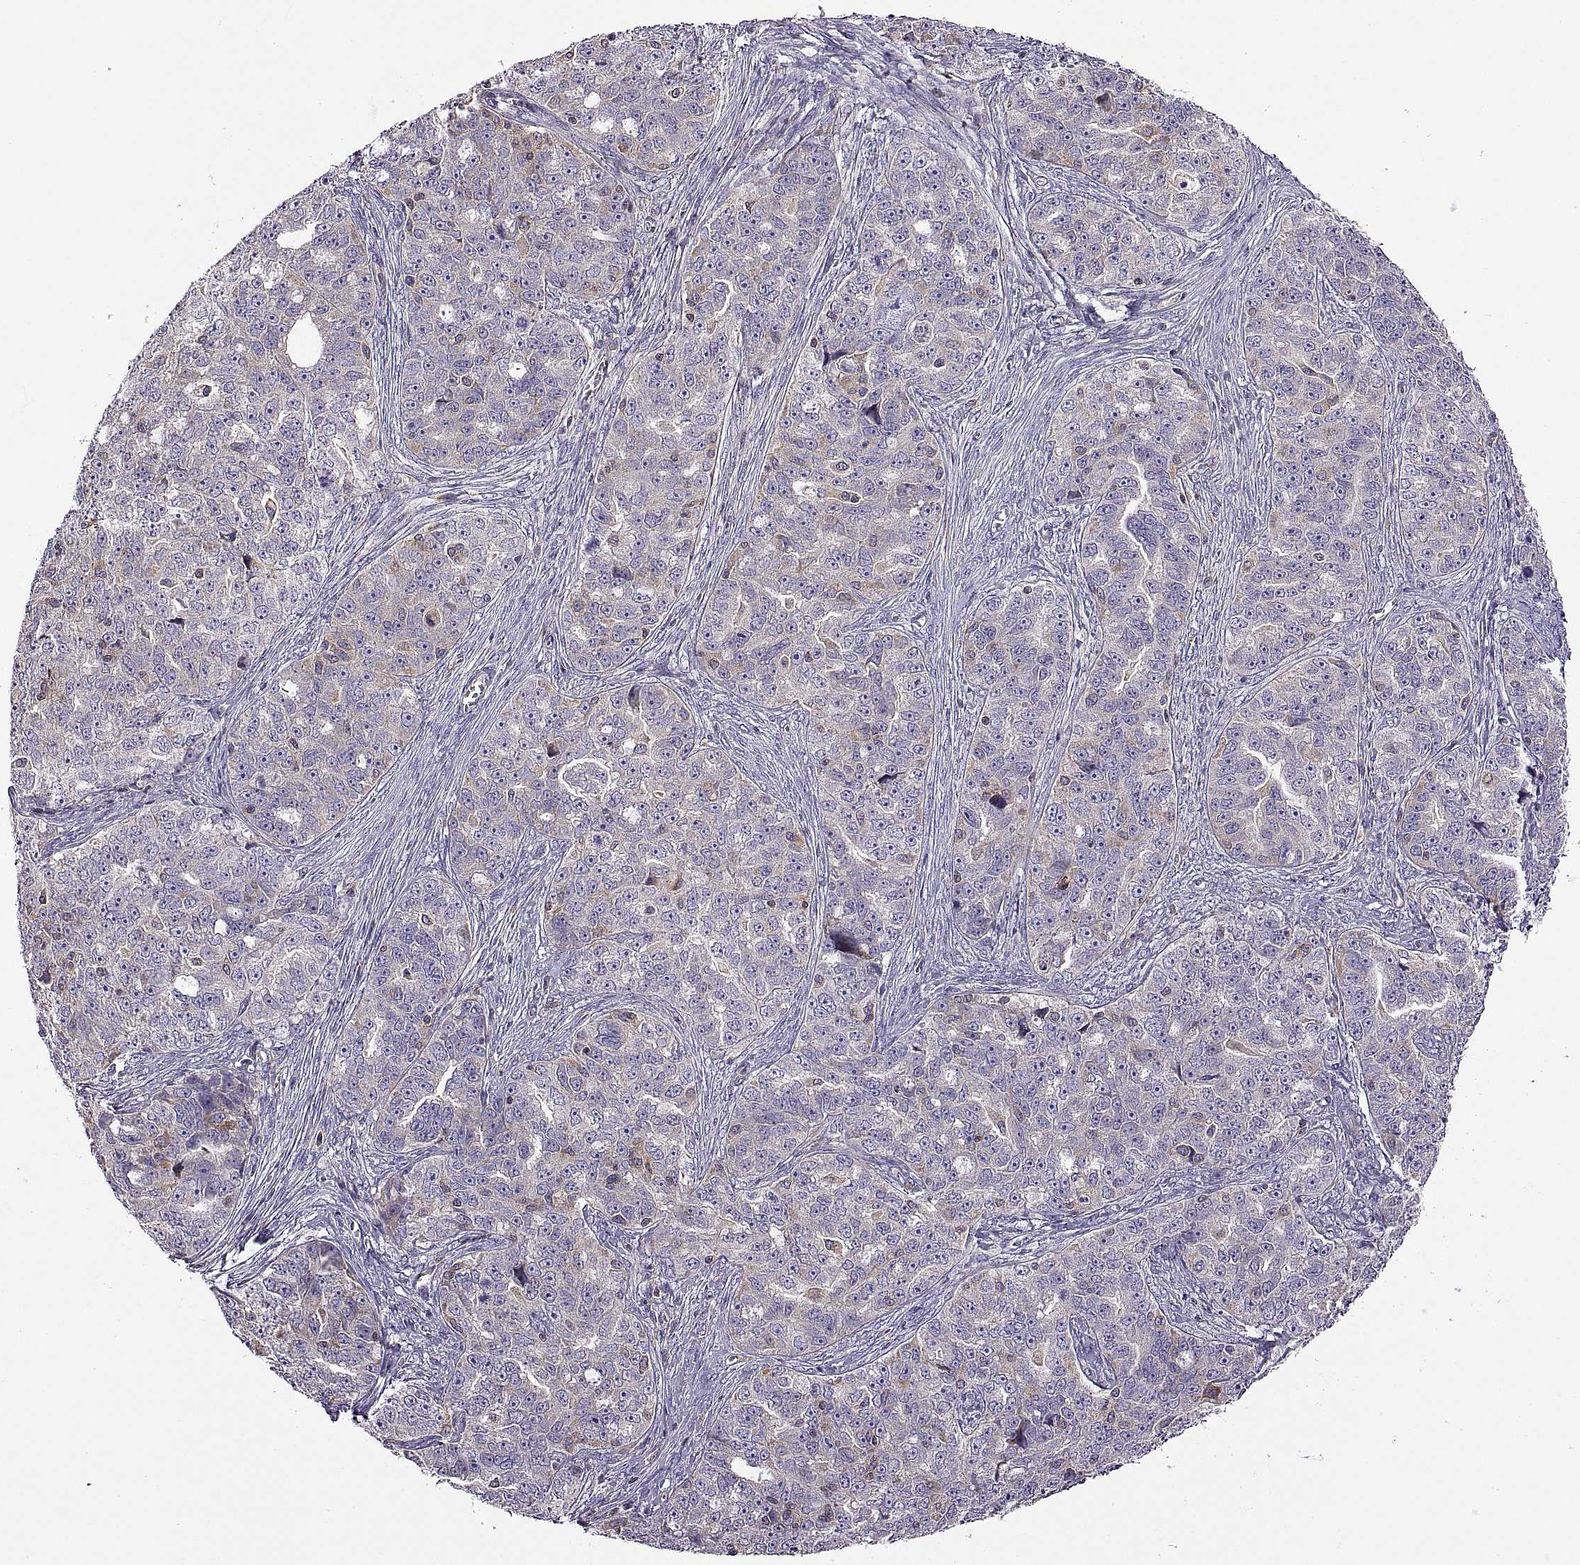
{"staining": {"intensity": "weak", "quantity": "25%-75%", "location": "cytoplasmic/membranous"}, "tissue": "ovarian cancer", "cell_type": "Tumor cells", "image_type": "cancer", "snomed": [{"axis": "morphology", "description": "Cystadenocarcinoma, serous, NOS"}, {"axis": "topography", "description": "Ovary"}], "caption": "A brown stain shows weak cytoplasmic/membranous staining of a protein in ovarian cancer (serous cystadenocarcinoma) tumor cells.", "gene": "SPATA32", "patient": {"sex": "female", "age": 51}}